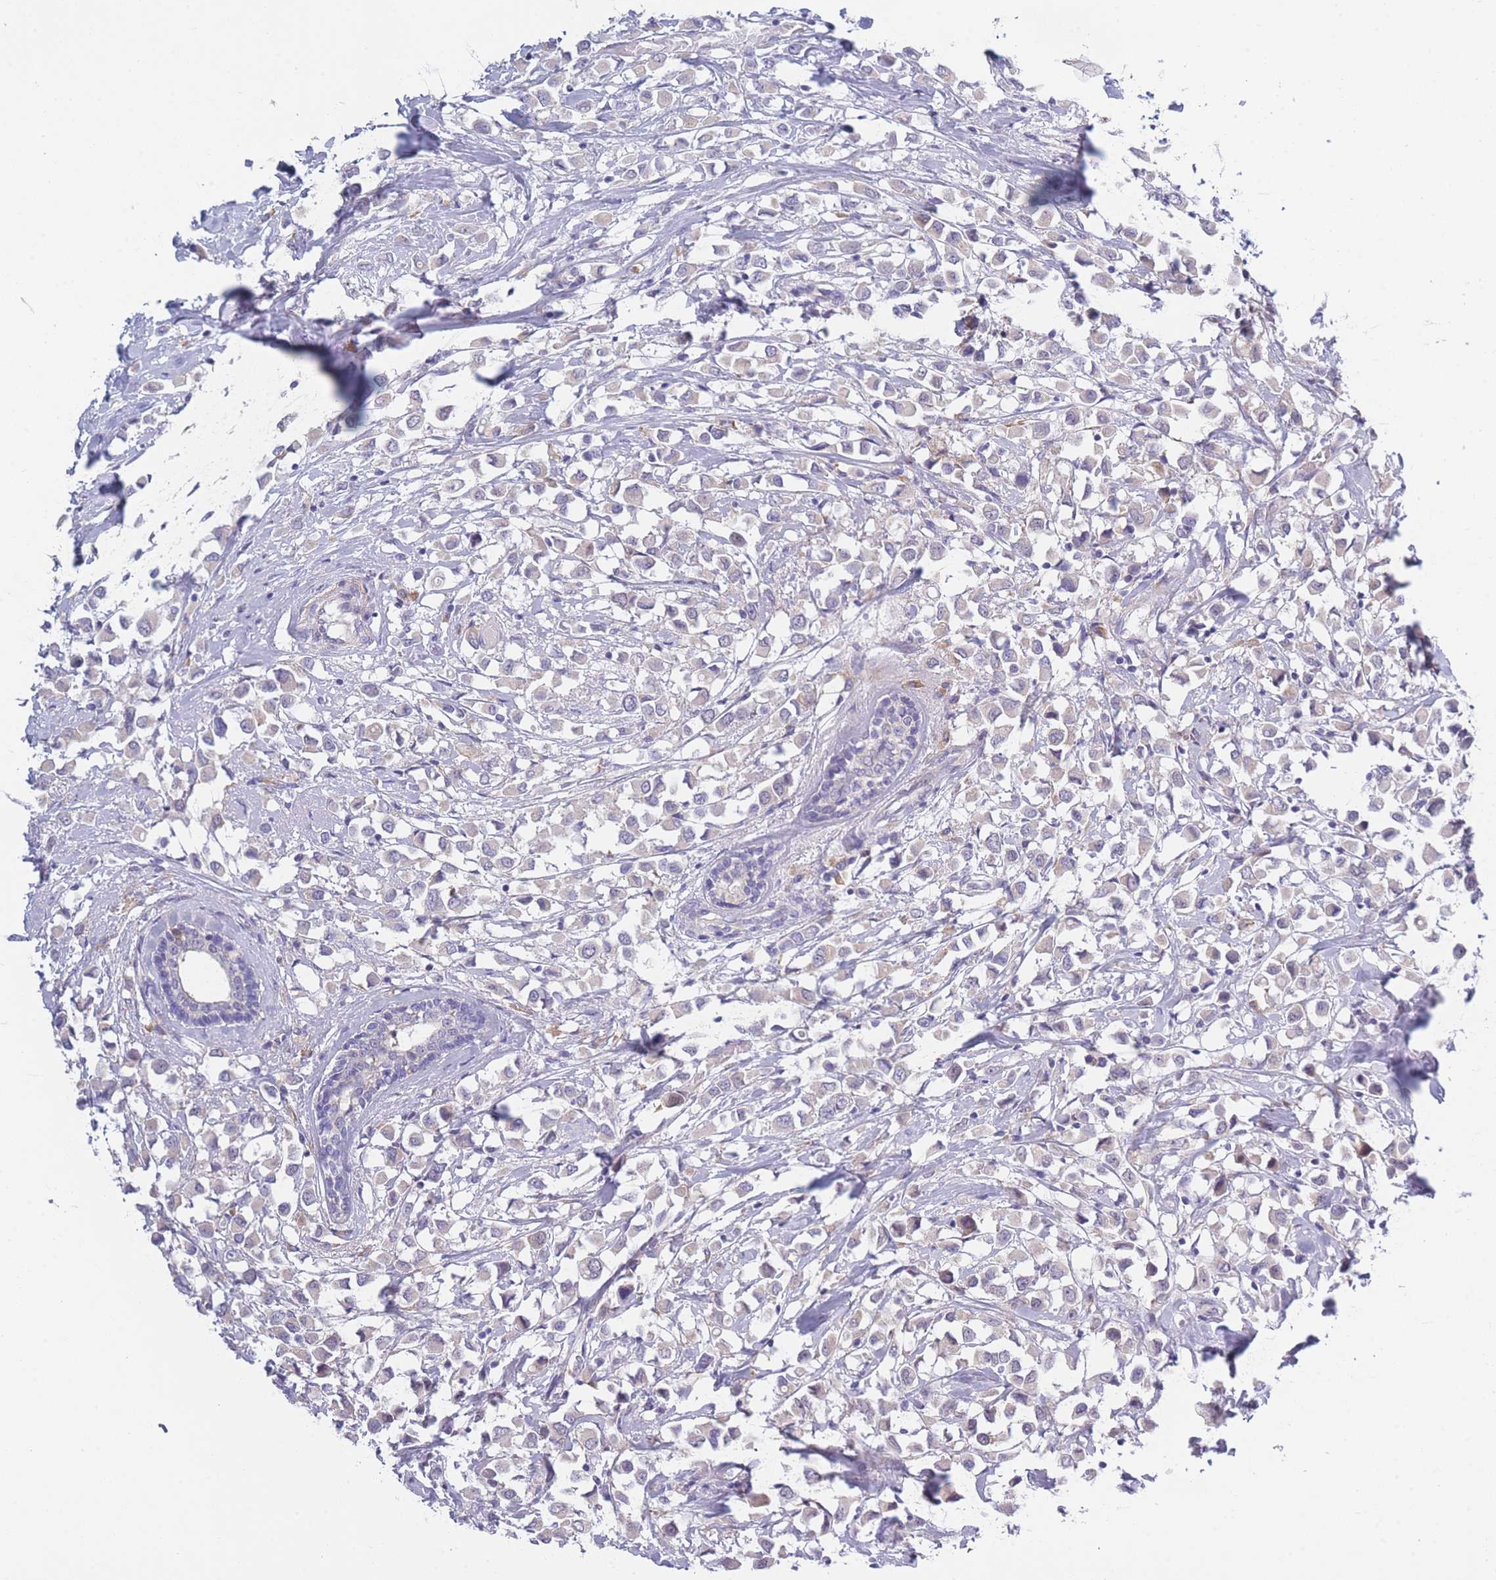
{"staining": {"intensity": "weak", "quantity": "<25%", "location": "cytoplasmic/membranous"}, "tissue": "breast cancer", "cell_type": "Tumor cells", "image_type": "cancer", "snomed": [{"axis": "morphology", "description": "Duct carcinoma"}, {"axis": "topography", "description": "Breast"}], "caption": "The micrograph exhibits no significant staining in tumor cells of breast infiltrating ductal carcinoma.", "gene": "NDUFAF6", "patient": {"sex": "female", "age": 61}}